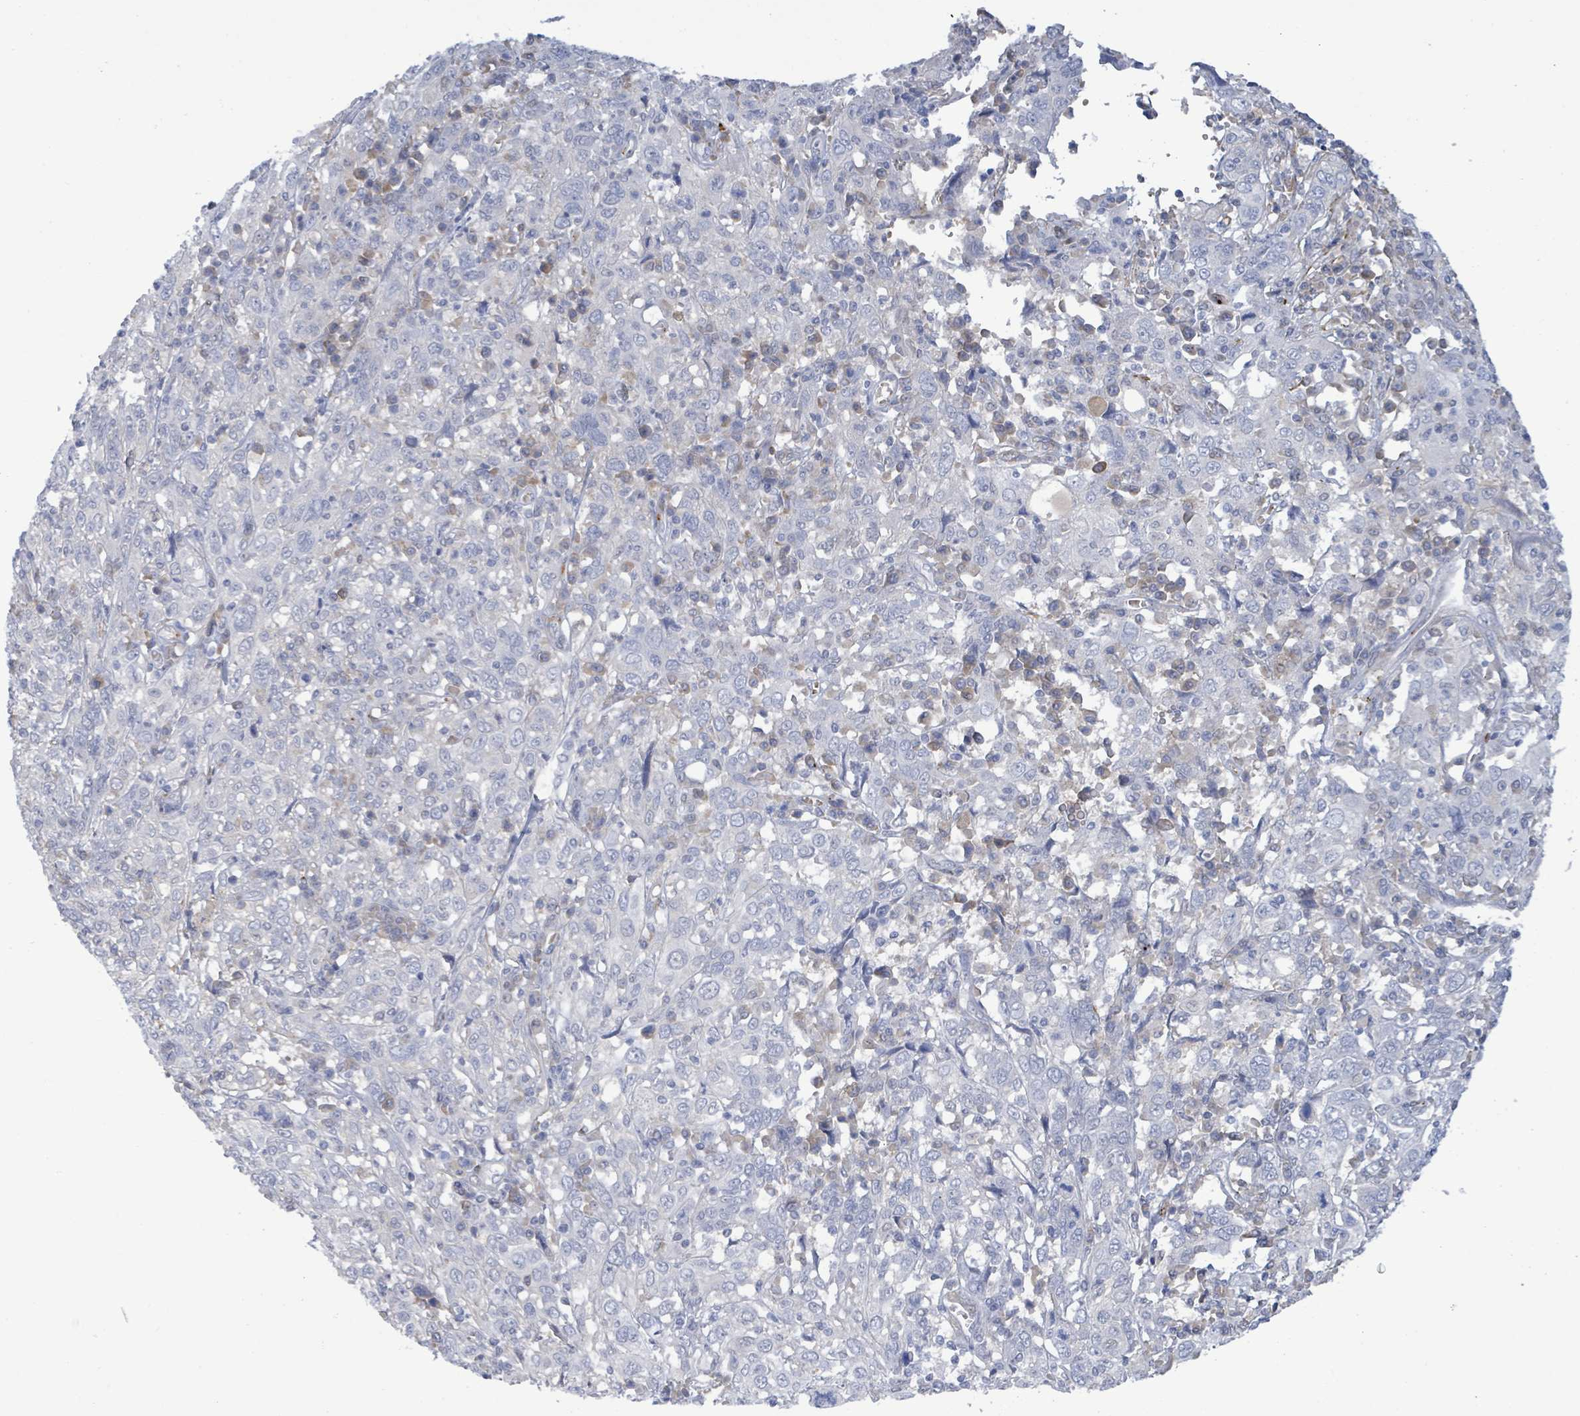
{"staining": {"intensity": "negative", "quantity": "none", "location": "none"}, "tissue": "cervical cancer", "cell_type": "Tumor cells", "image_type": "cancer", "snomed": [{"axis": "morphology", "description": "Squamous cell carcinoma, NOS"}, {"axis": "topography", "description": "Cervix"}], "caption": "Immunohistochemical staining of human cervical cancer reveals no significant staining in tumor cells. (DAB (3,3'-diaminobenzidine) IHC, high magnification).", "gene": "DMRTC1B", "patient": {"sex": "female", "age": 46}}